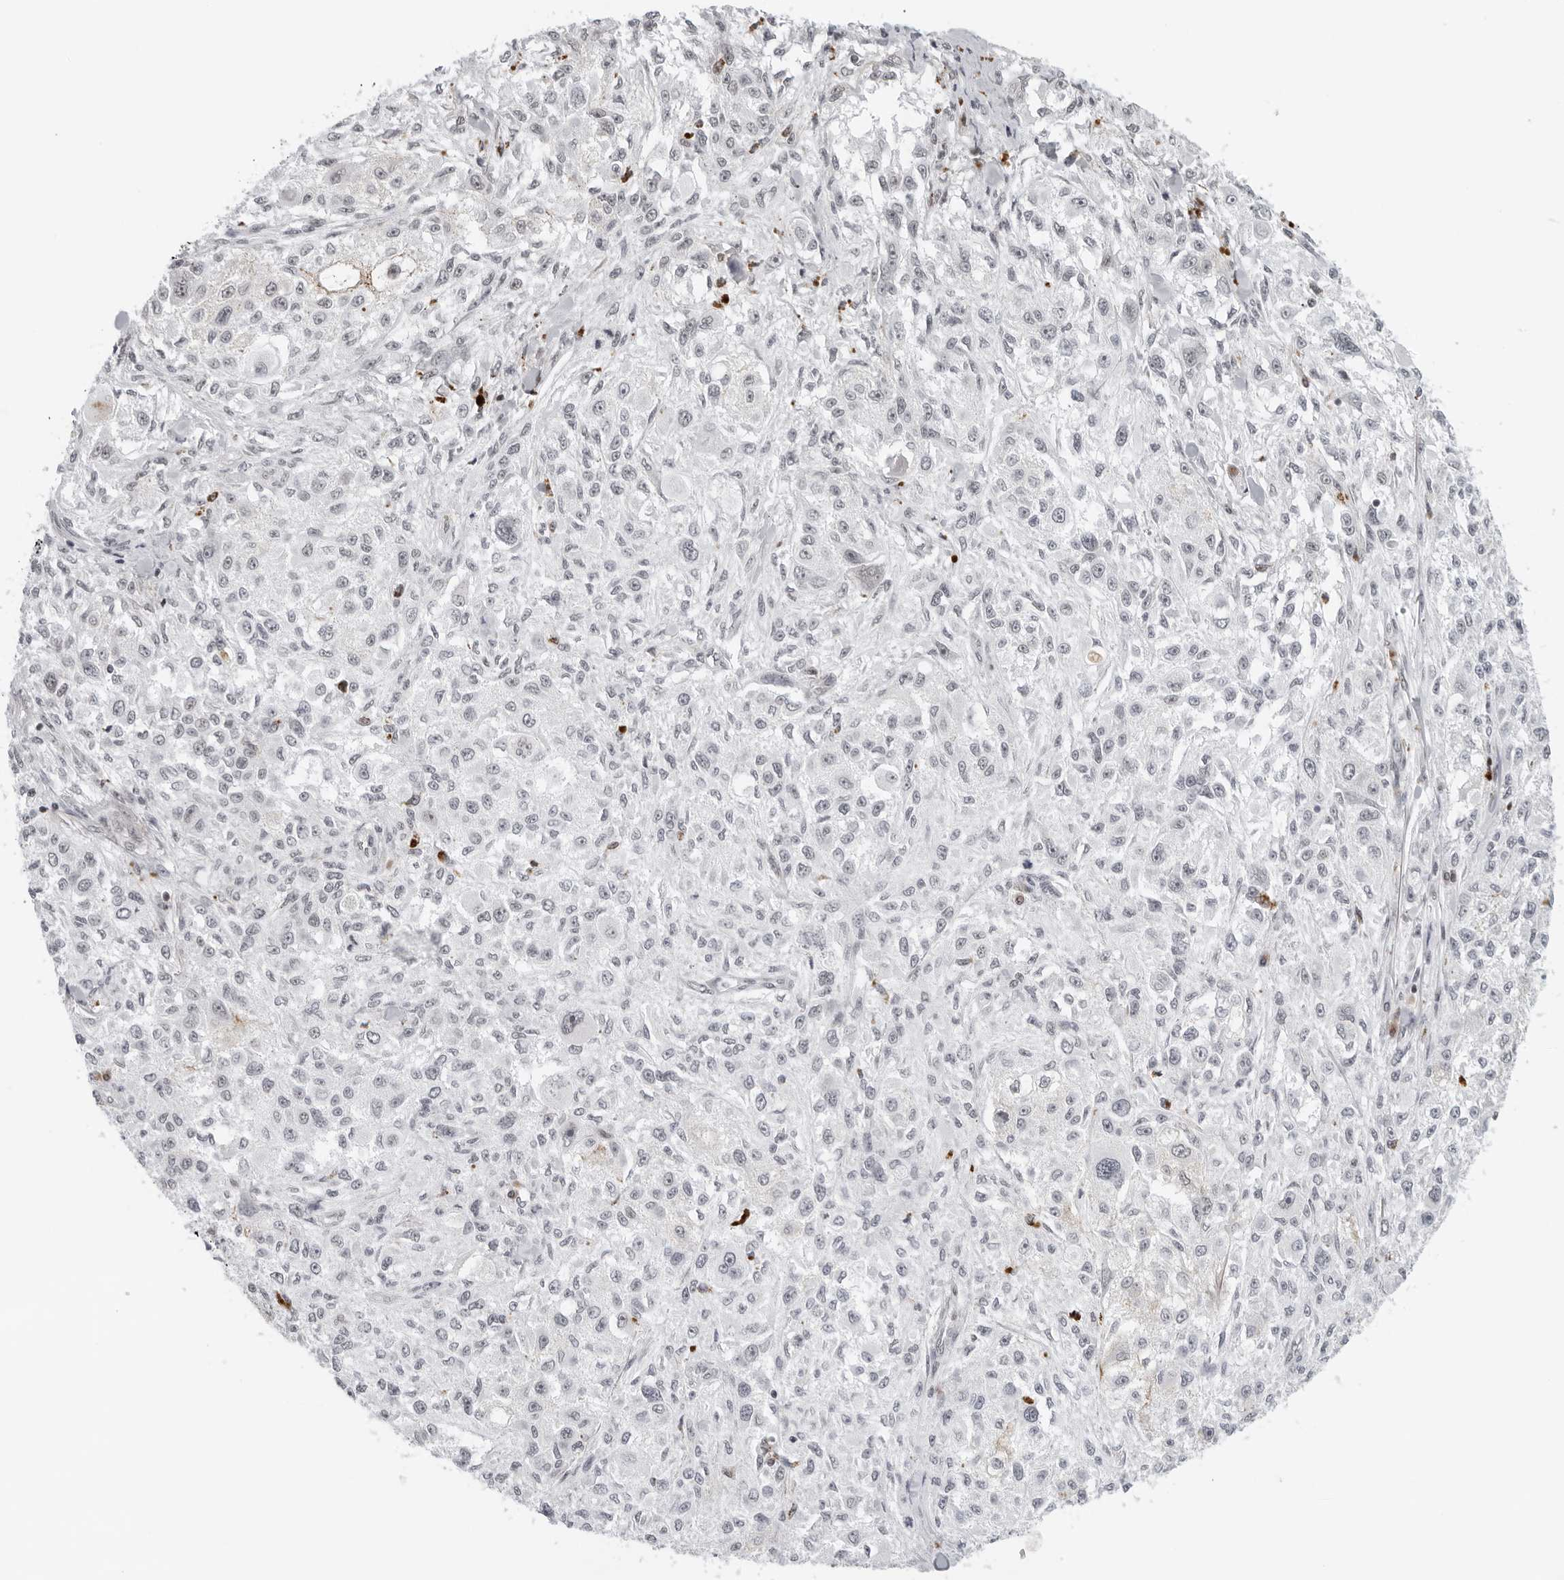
{"staining": {"intensity": "negative", "quantity": "none", "location": "none"}, "tissue": "melanoma", "cell_type": "Tumor cells", "image_type": "cancer", "snomed": [{"axis": "morphology", "description": "Necrosis, NOS"}, {"axis": "morphology", "description": "Malignant melanoma, NOS"}, {"axis": "topography", "description": "Skin"}], "caption": "Micrograph shows no protein positivity in tumor cells of melanoma tissue.", "gene": "TOX4", "patient": {"sex": "female", "age": 87}}